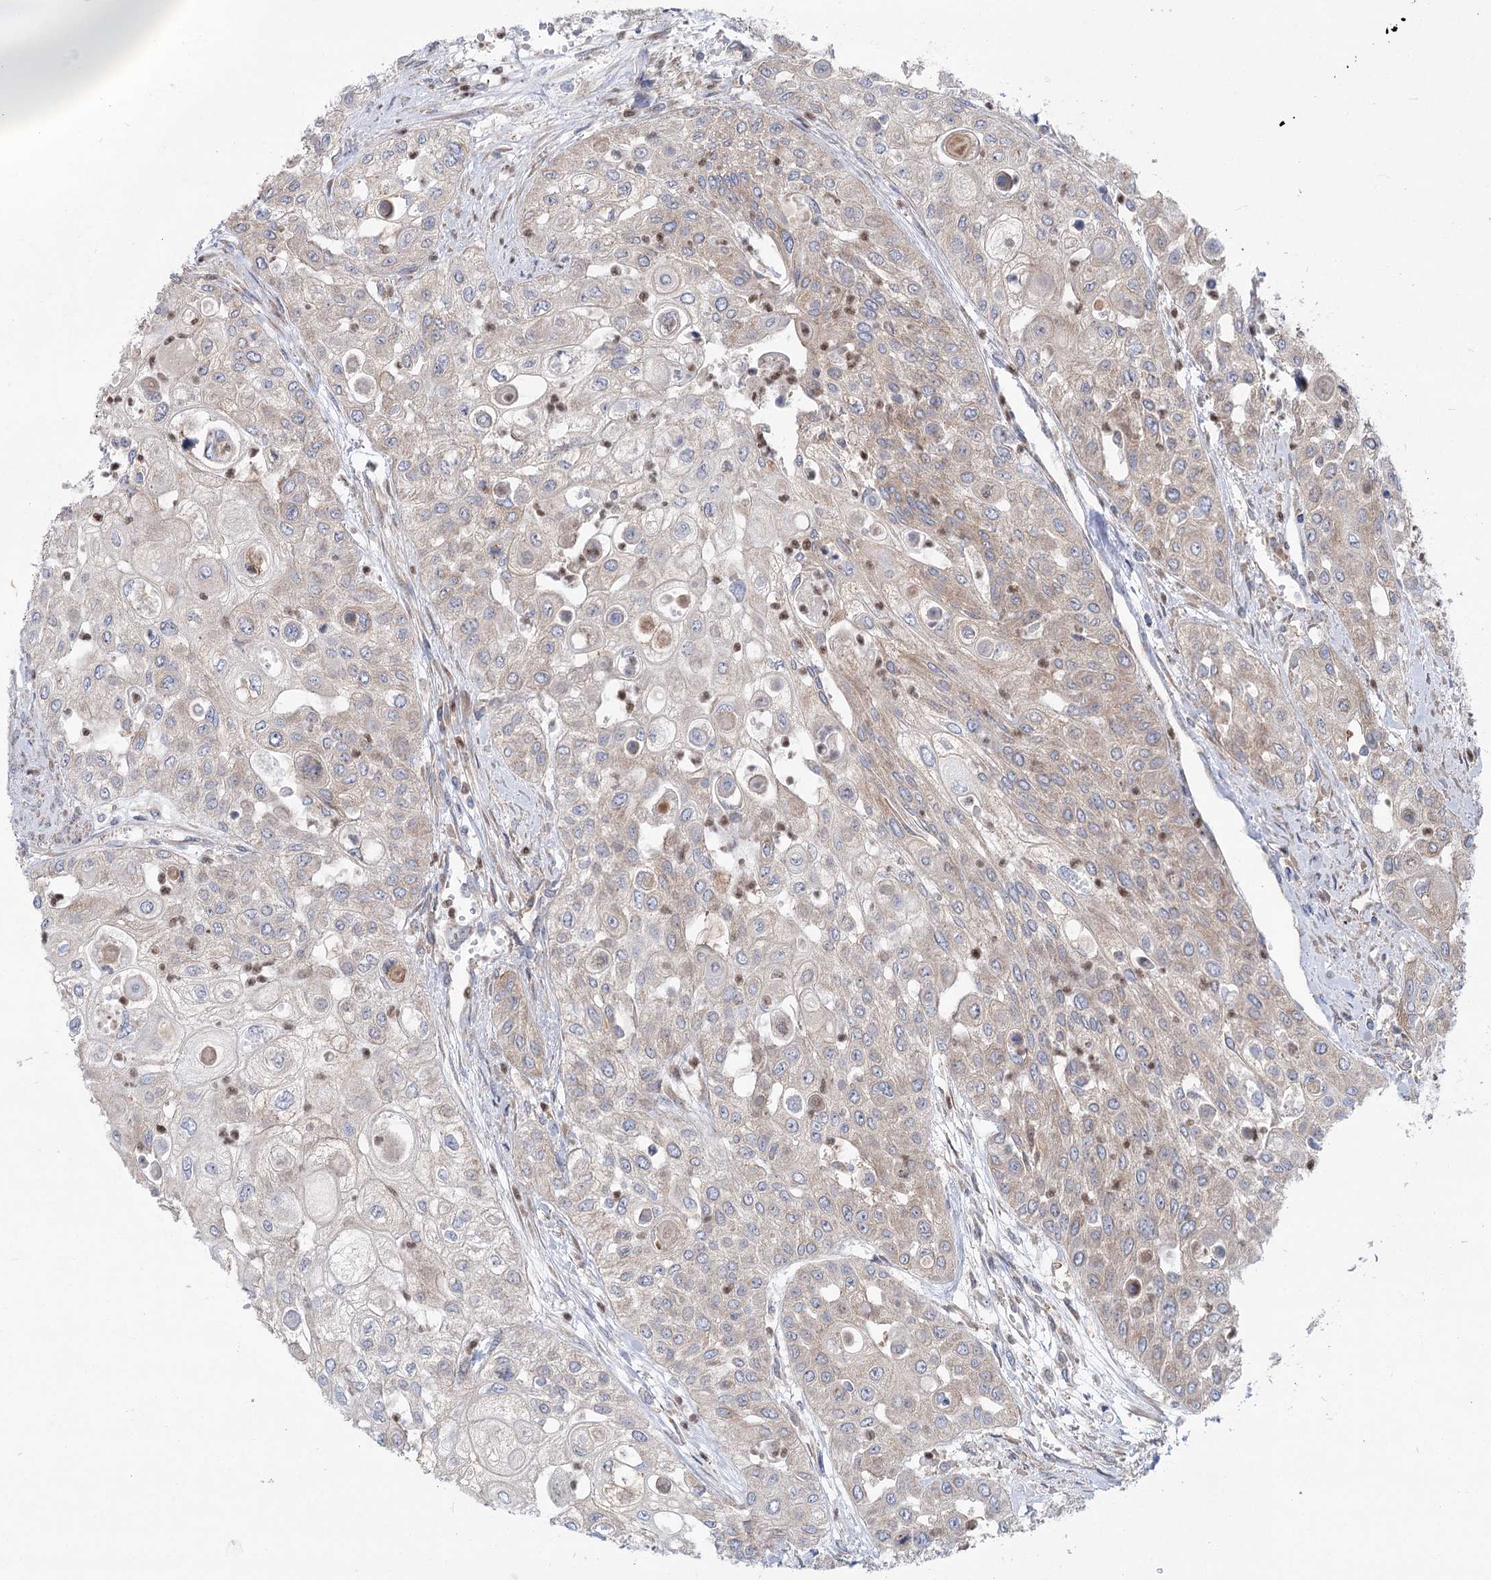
{"staining": {"intensity": "weak", "quantity": ">75%", "location": "cytoplasmic/membranous"}, "tissue": "urothelial cancer", "cell_type": "Tumor cells", "image_type": "cancer", "snomed": [{"axis": "morphology", "description": "Urothelial carcinoma, High grade"}, {"axis": "topography", "description": "Urinary bladder"}], "caption": "Immunohistochemical staining of human urothelial cancer demonstrates weak cytoplasmic/membranous protein expression in approximately >75% of tumor cells.", "gene": "SCN11A", "patient": {"sex": "female", "age": 79}}